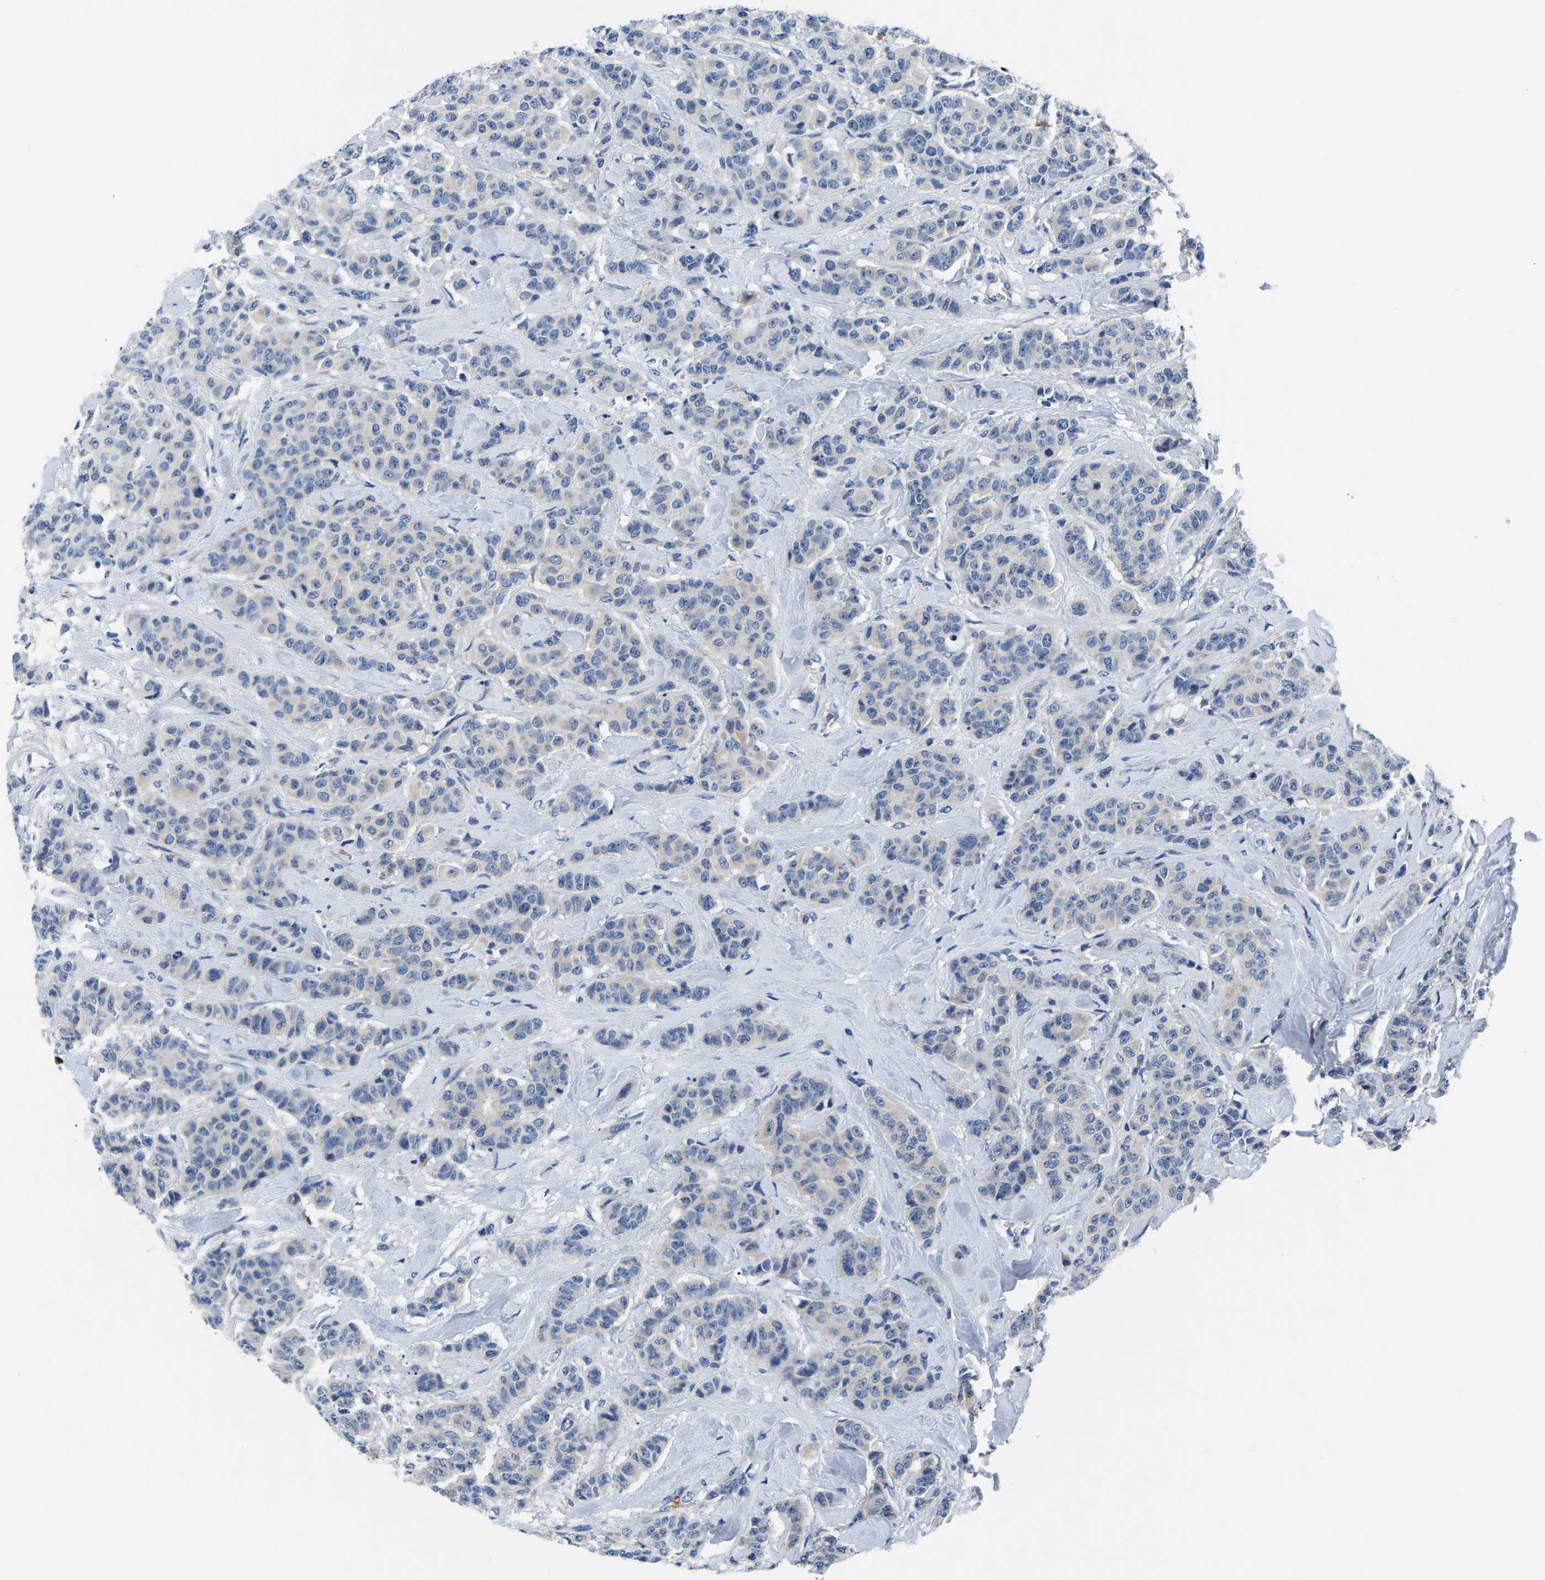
{"staining": {"intensity": "negative", "quantity": "none", "location": "none"}, "tissue": "breast cancer", "cell_type": "Tumor cells", "image_type": "cancer", "snomed": [{"axis": "morphology", "description": "Normal tissue, NOS"}, {"axis": "morphology", "description": "Duct carcinoma"}, {"axis": "topography", "description": "Breast"}], "caption": "Breast infiltrating ductal carcinoma was stained to show a protein in brown. There is no significant positivity in tumor cells.", "gene": "TOR1B", "patient": {"sex": "female", "age": 40}}